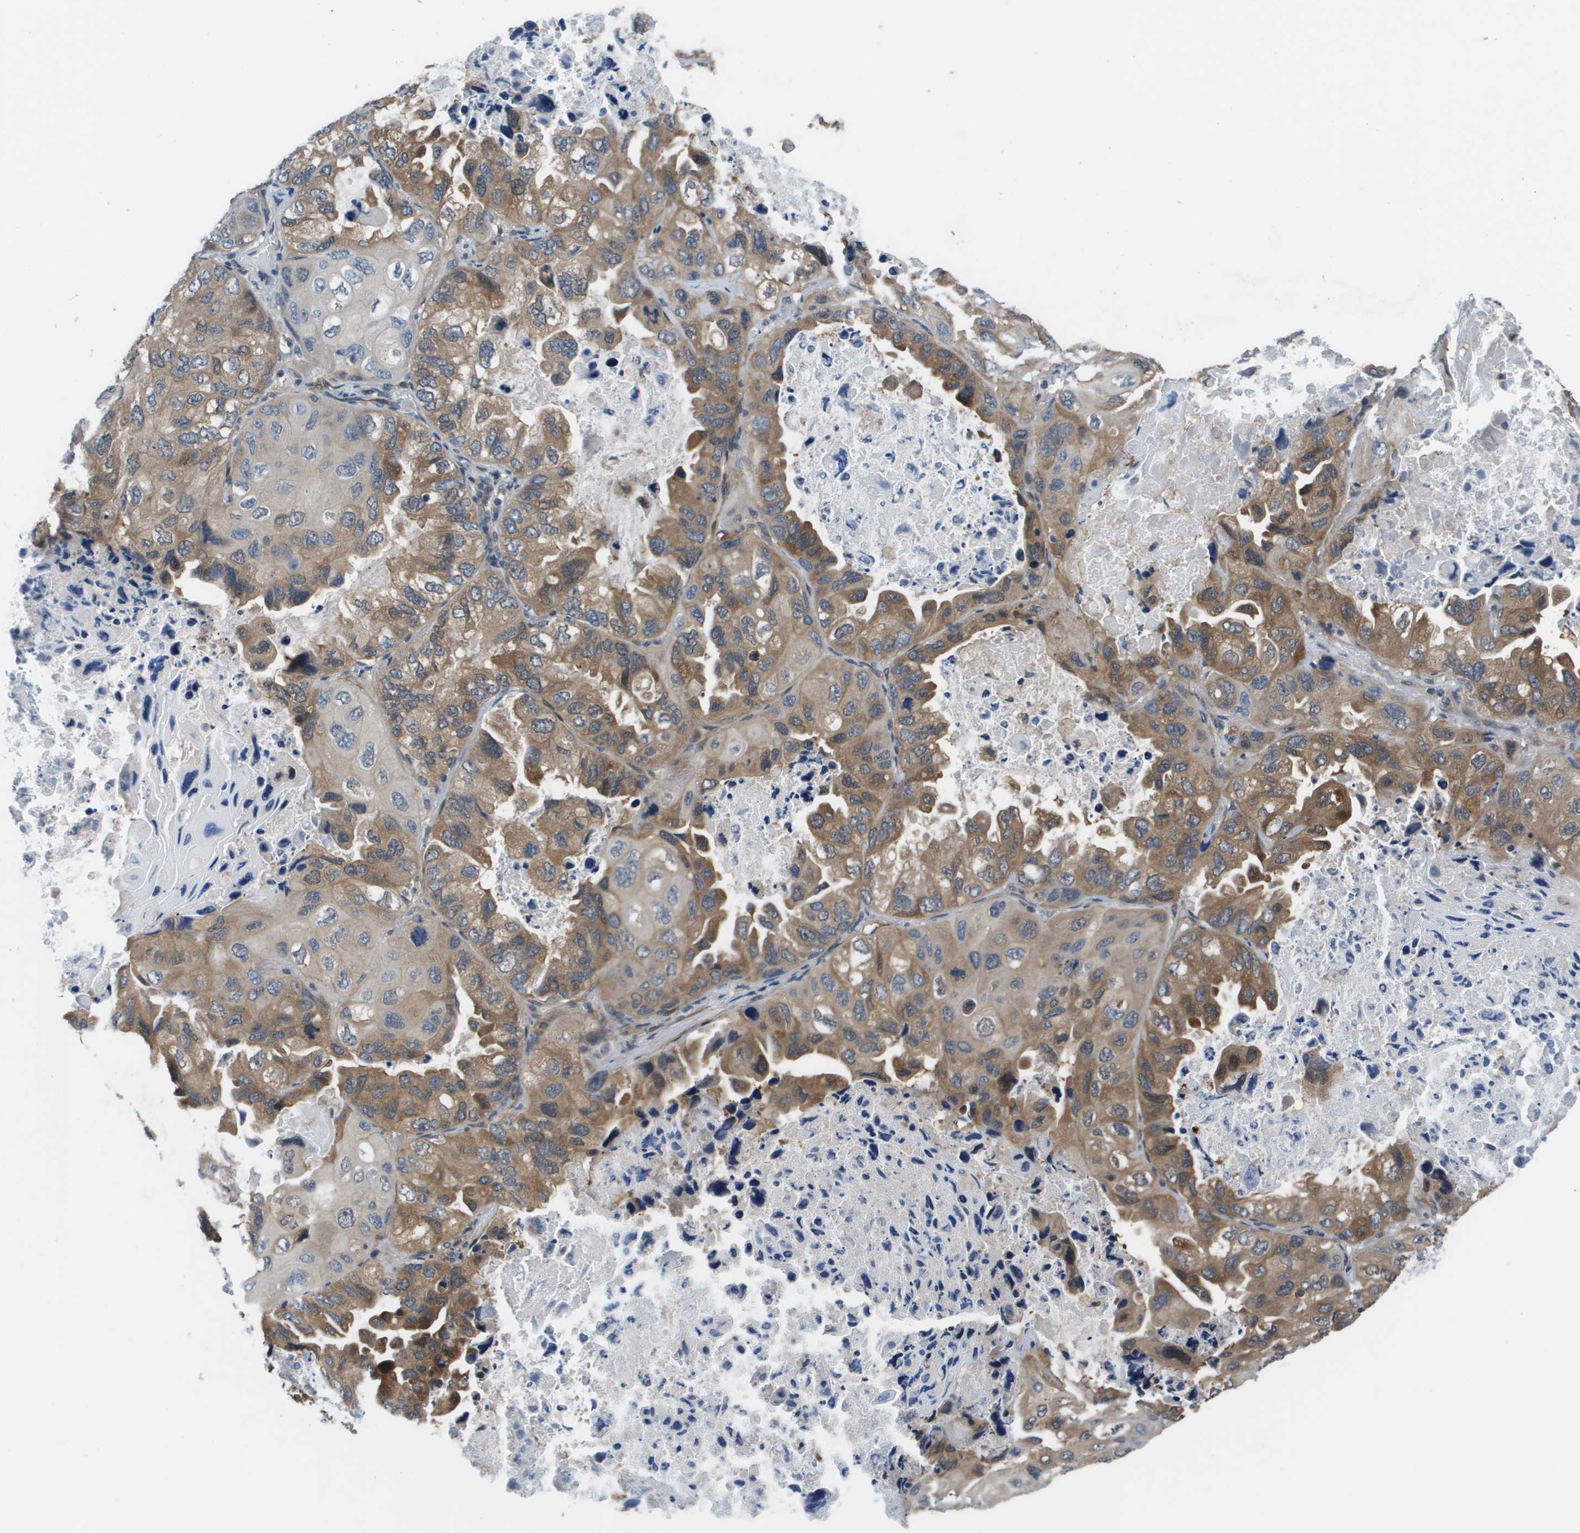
{"staining": {"intensity": "moderate", "quantity": ">75%", "location": "cytoplasmic/membranous"}, "tissue": "lung cancer", "cell_type": "Tumor cells", "image_type": "cancer", "snomed": [{"axis": "morphology", "description": "Squamous cell carcinoma, NOS"}, {"axis": "topography", "description": "Lung"}], "caption": "About >75% of tumor cells in human lung cancer demonstrate moderate cytoplasmic/membranous protein staining as visualized by brown immunohistochemical staining.", "gene": "ENPP5", "patient": {"sex": "female", "age": 73}}